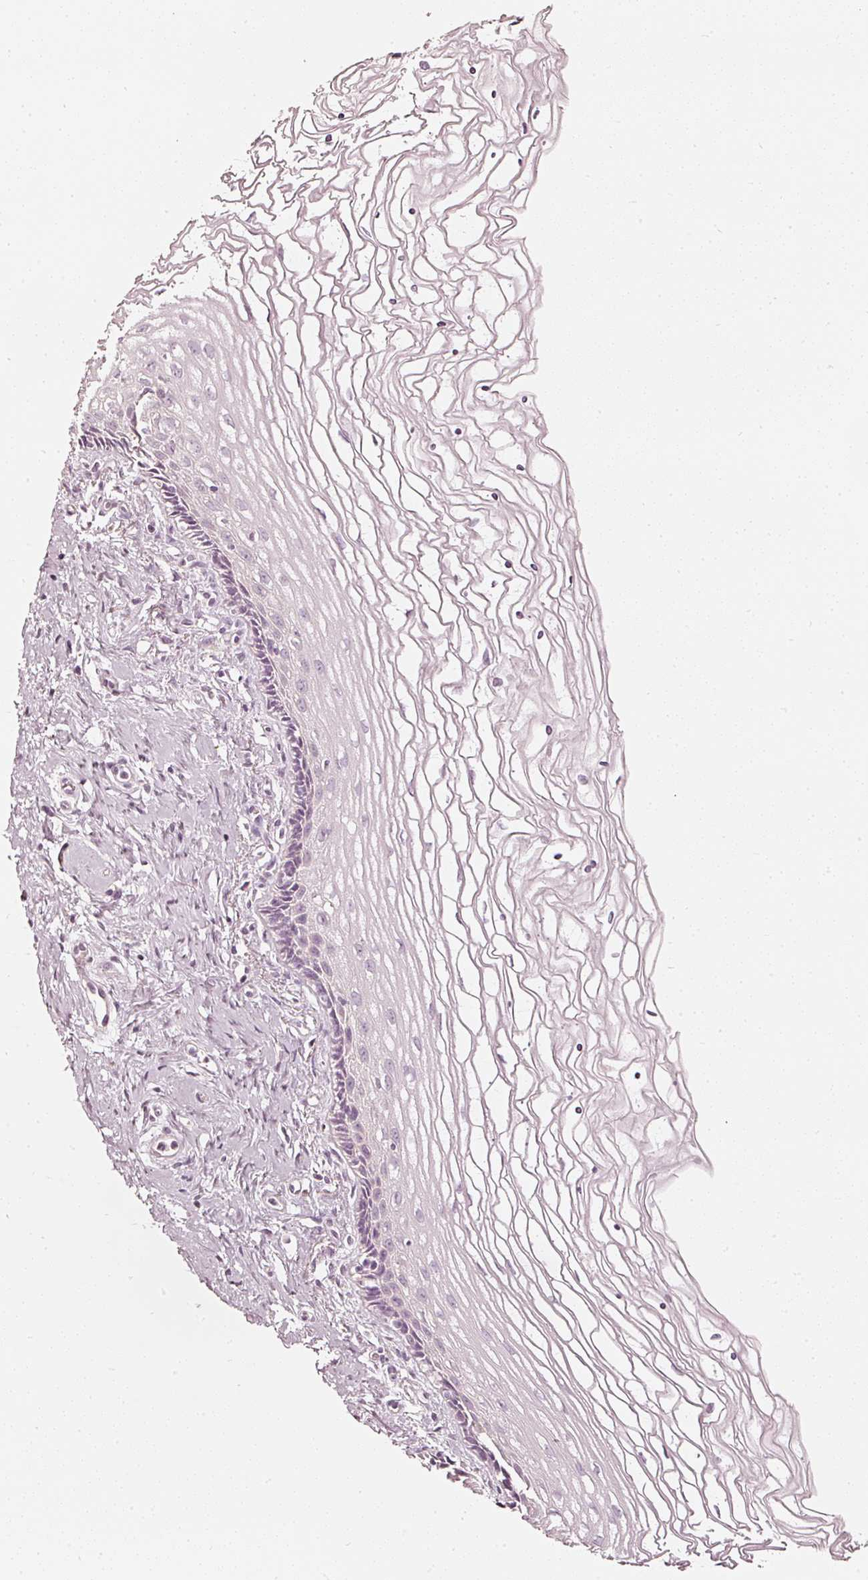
{"staining": {"intensity": "negative", "quantity": "none", "location": "none"}, "tissue": "cervix", "cell_type": "Glandular cells", "image_type": "normal", "snomed": [{"axis": "morphology", "description": "Normal tissue, NOS"}, {"axis": "topography", "description": "Cervix"}], "caption": "Immunohistochemistry image of benign human cervix stained for a protein (brown), which reveals no expression in glandular cells. The staining is performed using DAB brown chromogen with nuclei counter-stained in using hematoxylin.", "gene": "CNP", "patient": {"sex": "female", "age": 47}}